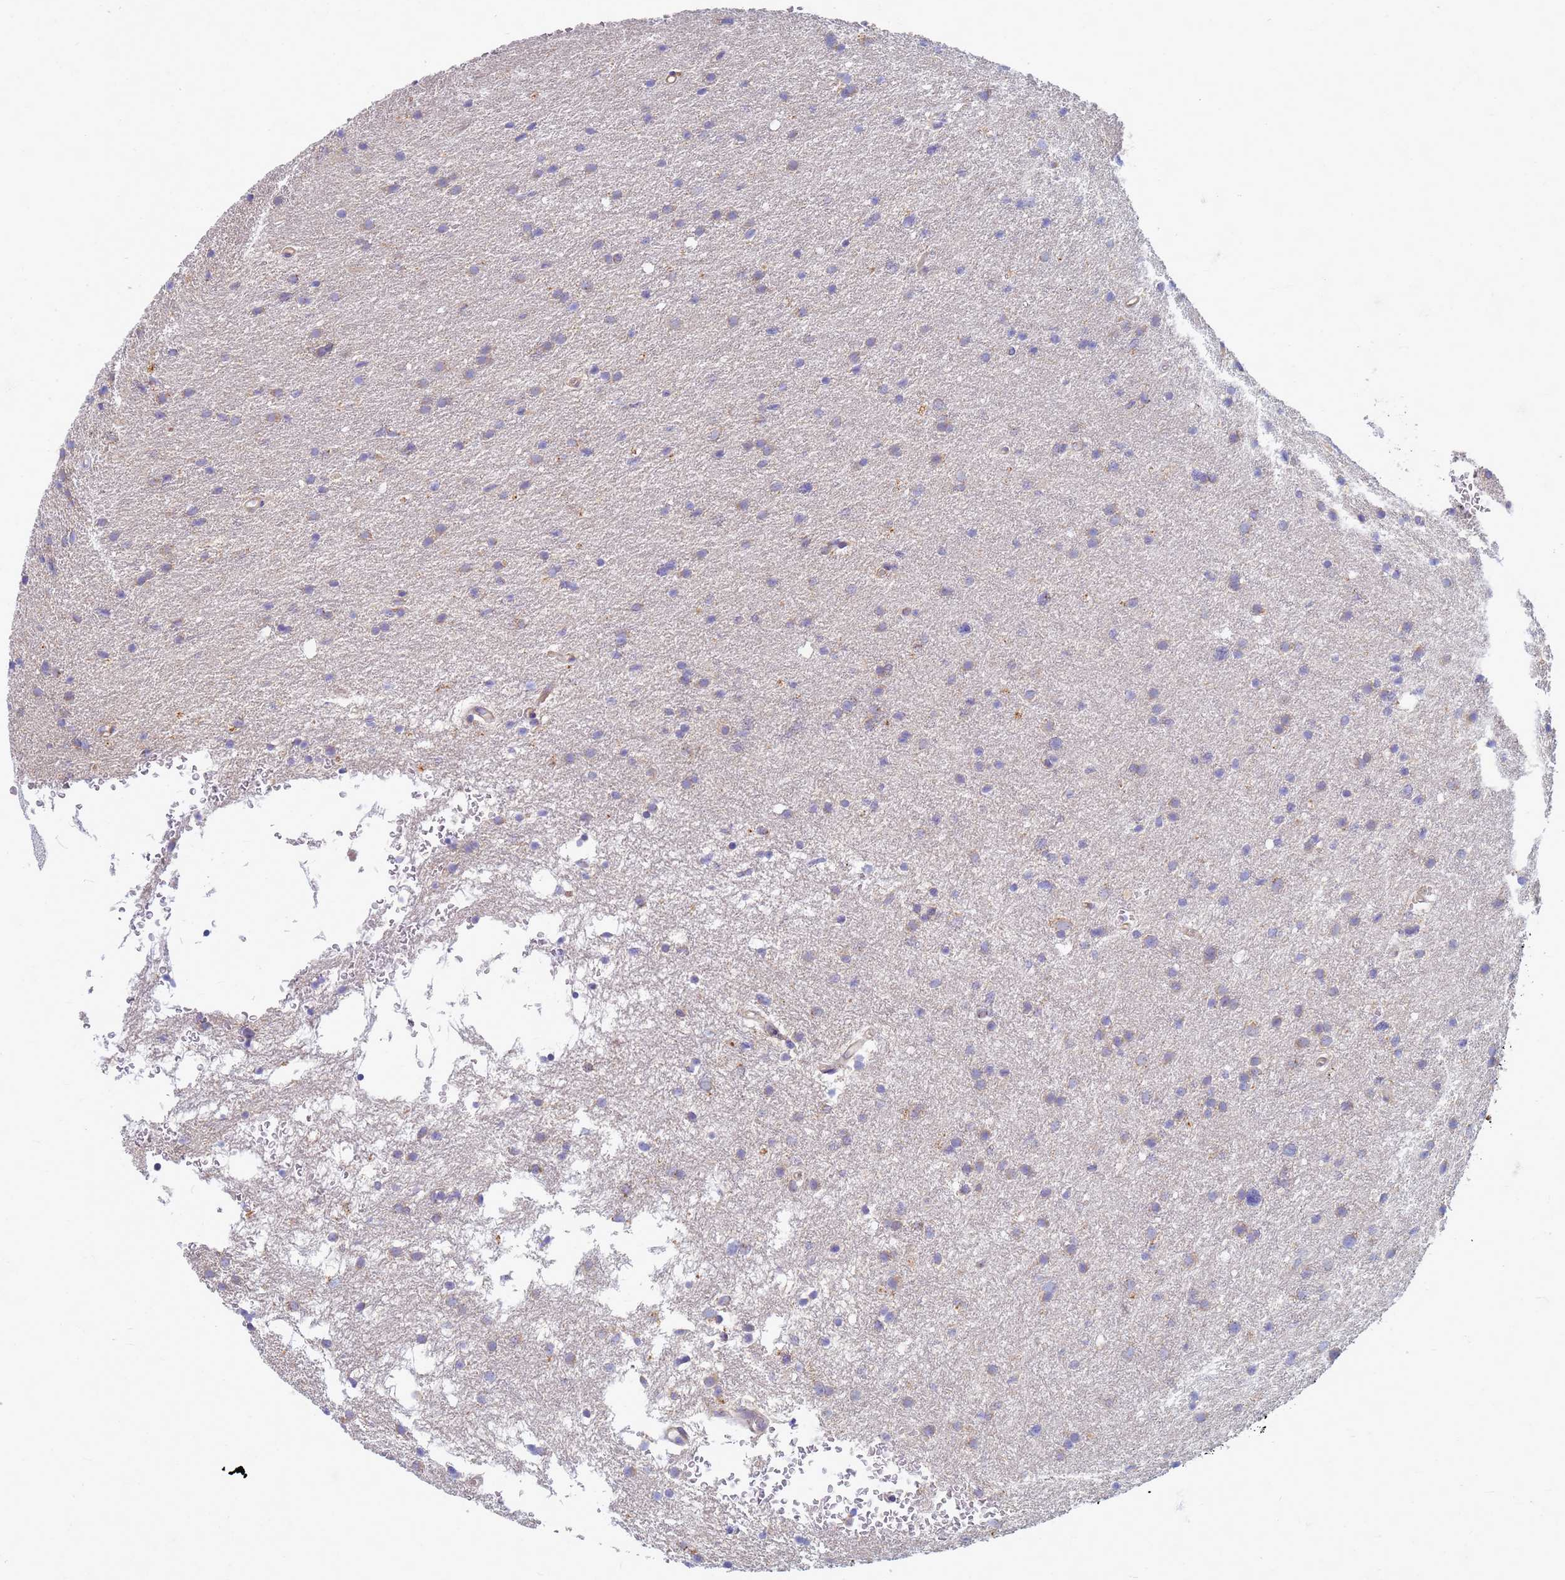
{"staining": {"intensity": "weak", "quantity": "<25%", "location": "cytoplasmic/membranous"}, "tissue": "glioma", "cell_type": "Tumor cells", "image_type": "cancer", "snomed": [{"axis": "morphology", "description": "Glioma, malignant, High grade"}, {"axis": "topography", "description": "Cerebral cortex"}], "caption": "Tumor cells show no significant protein positivity in malignant high-grade glioma.", "gene": "EEA1", "patient": {"sex": "female", "age": 36}}